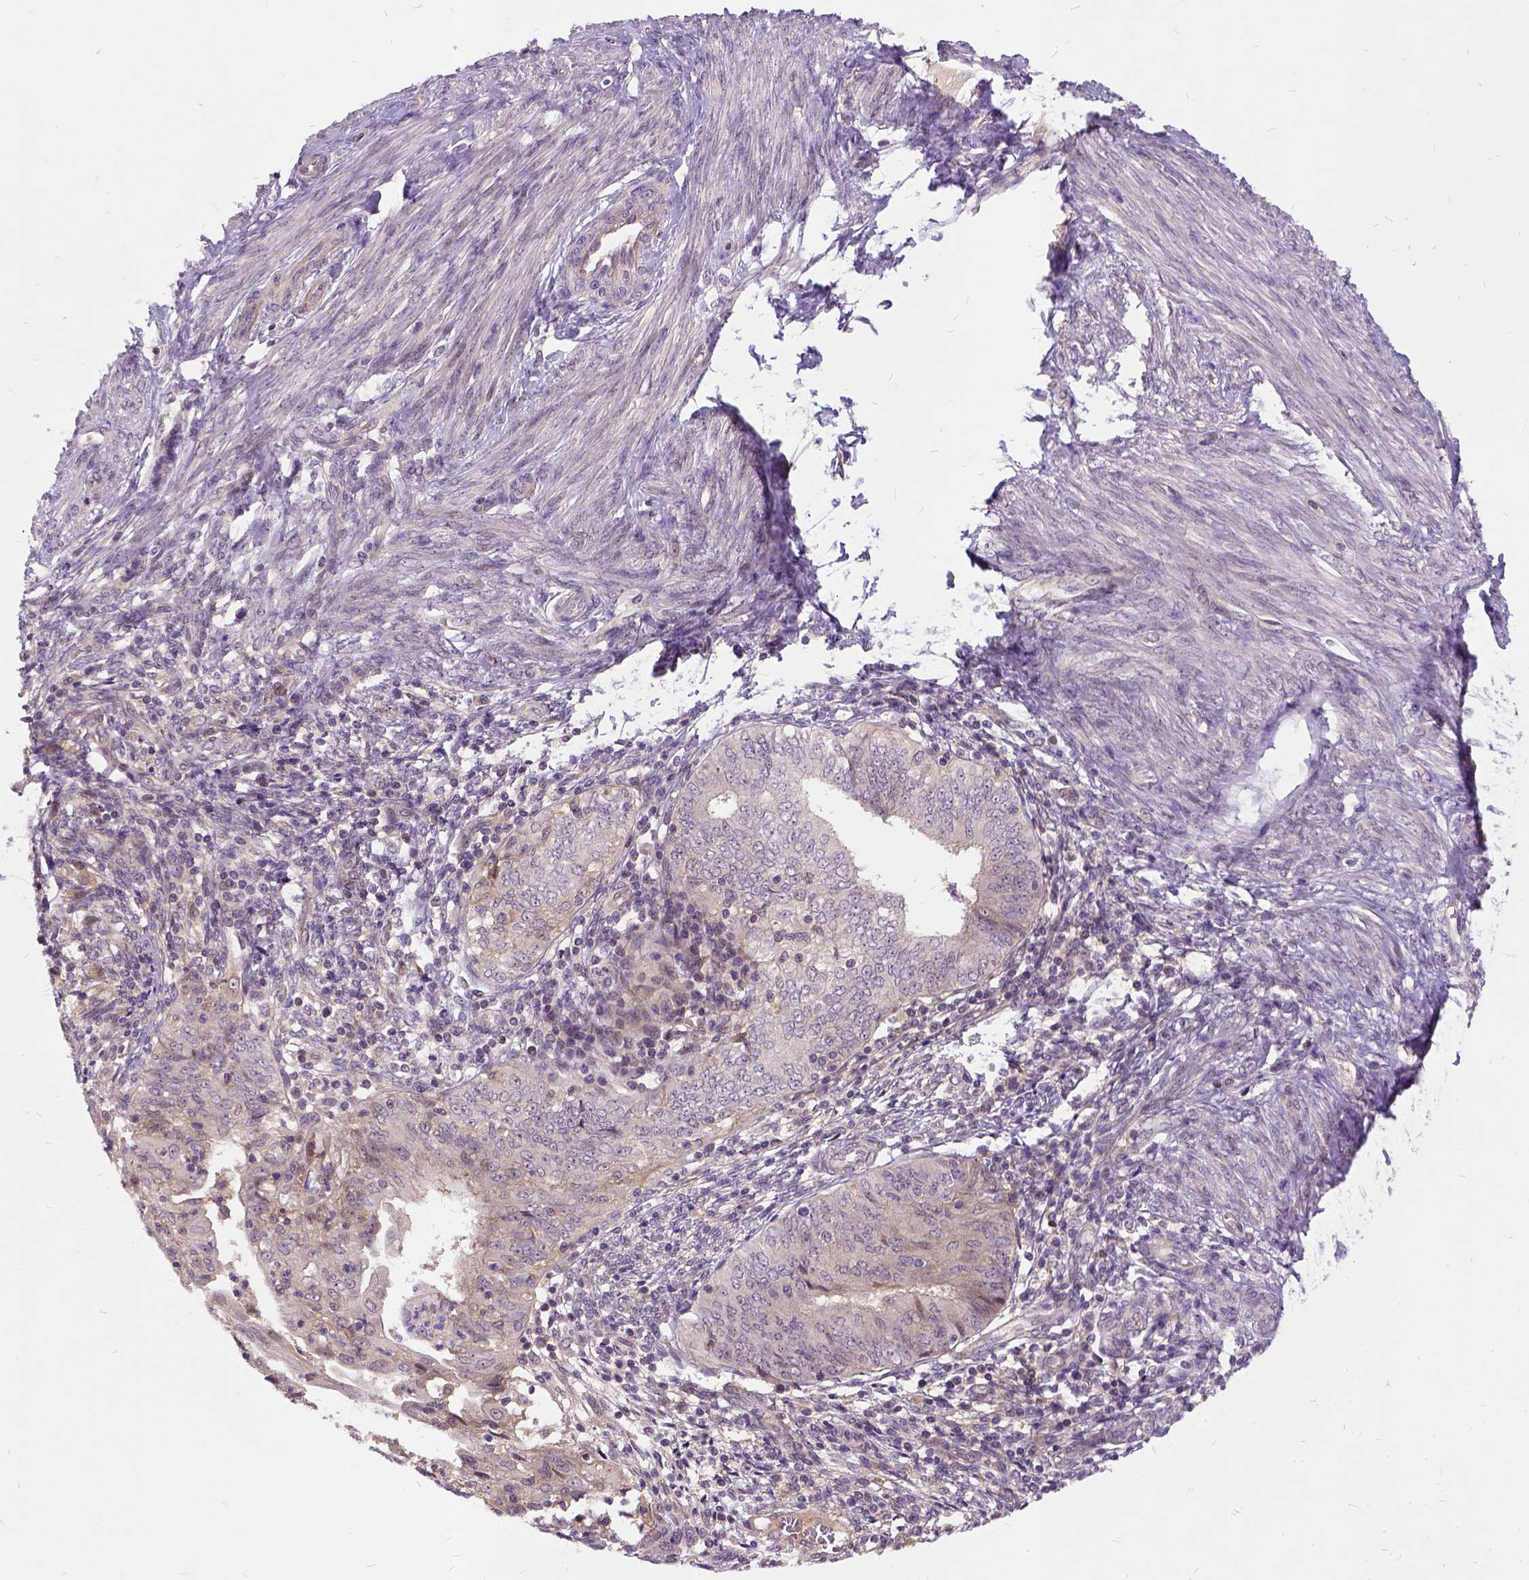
{"staining": {"intensity": "negative", "quantity": "none", "location": "none"}, "tissue": "endometrial cancer", "cell_type": "Tumor cells", "image_type": "cancer", "snomed": [{"axis": "morphology", "description": "Adenocarcinoma, NOS"}, {"axis": "topography", "description": "Endometrium"}], "caption": "IHC image of human endometrial cancer (adenocarcinoma) stained for a protein (brown), which displays no expression in tumor cells.", "gene": "ILRUN", "patient": {"sex": "female", "age": 68}}